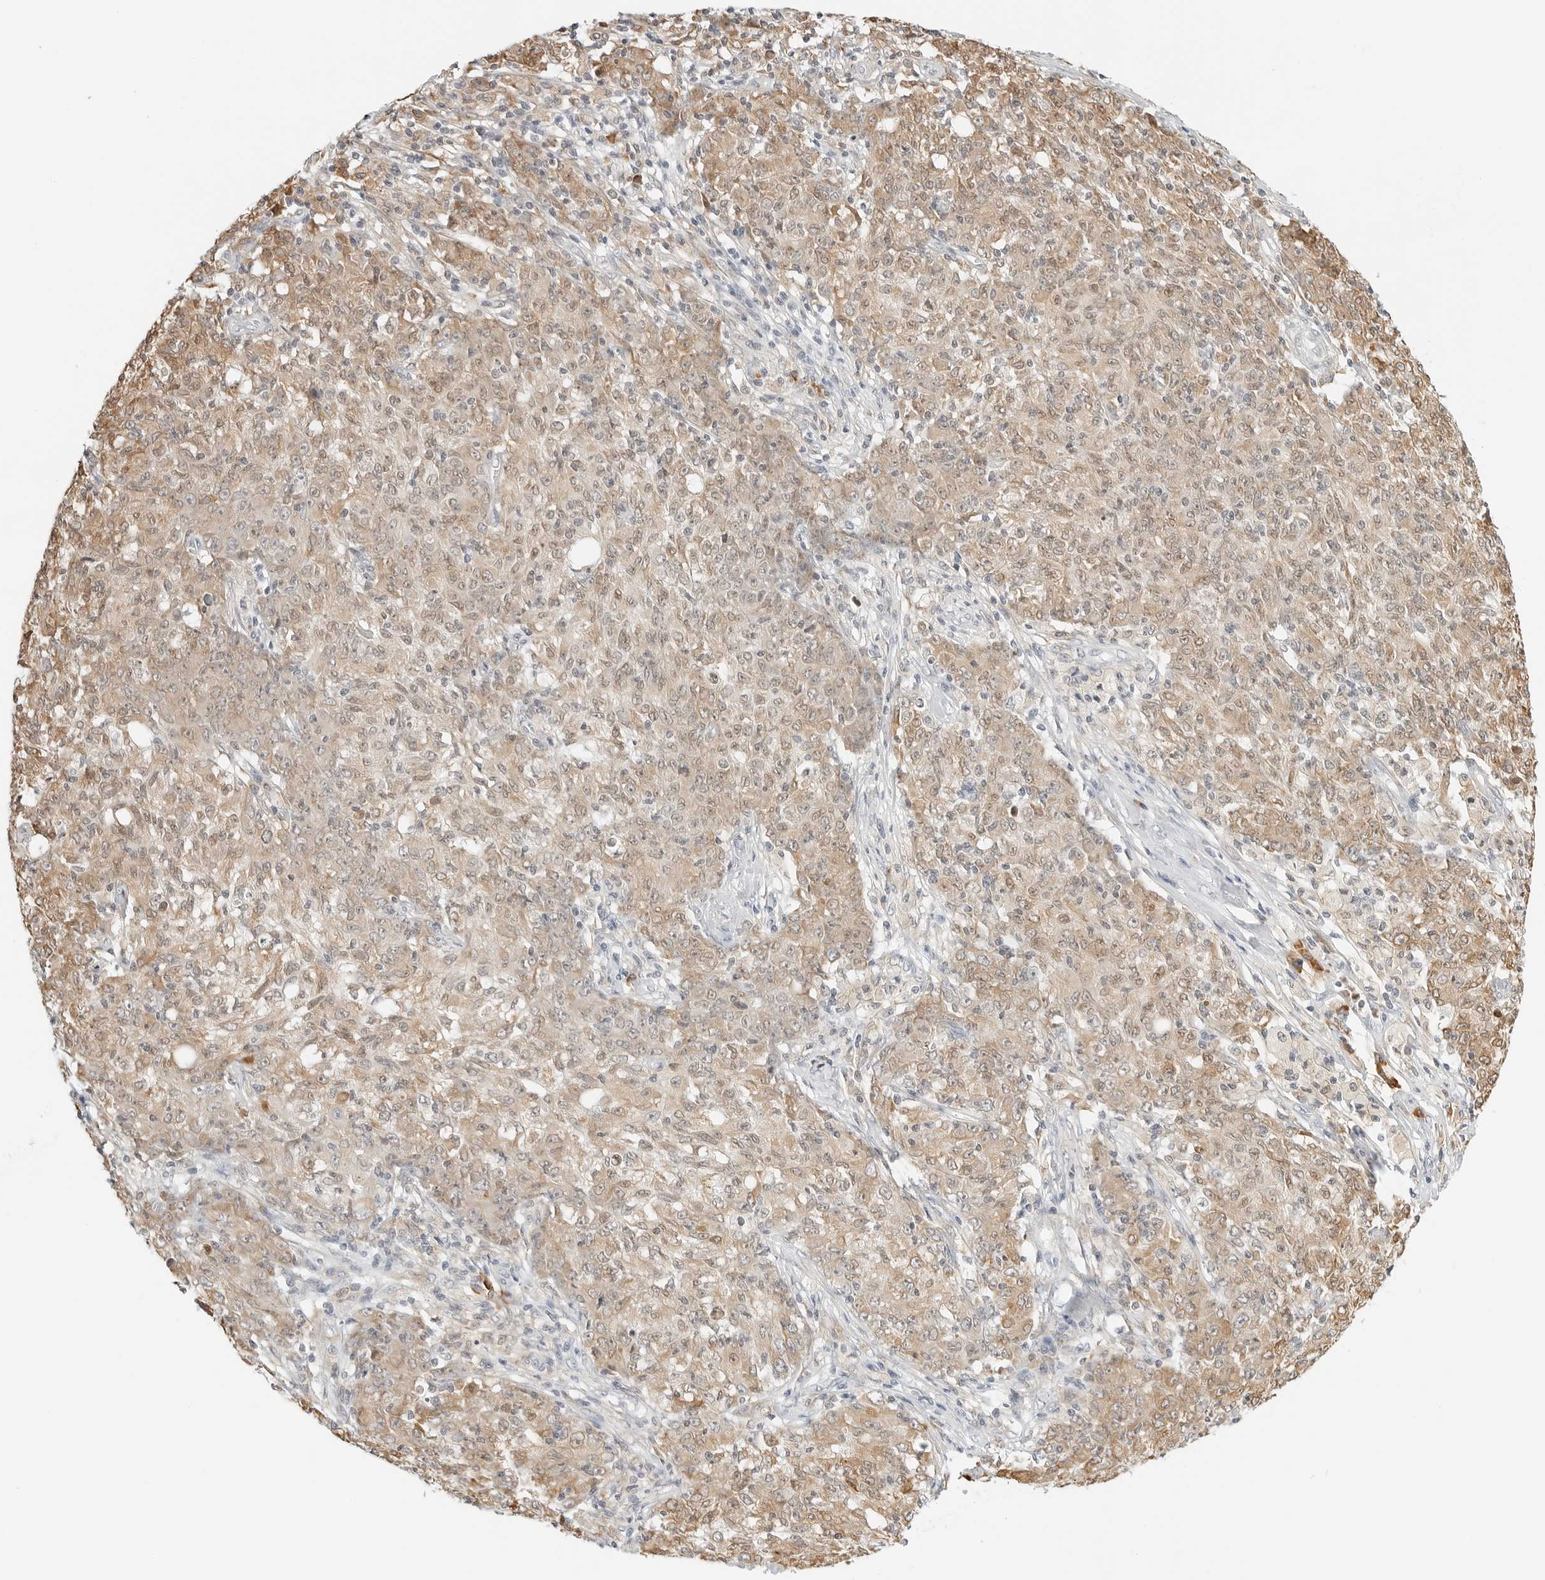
{"staining": {"intensity": "moderate", "quantity": ">75%", "location": "cytoplasmic/membranous"}, "tissue": "ovarian cancer", "cell_type": "Tumor cells", "image_type": "cancer", "snomed": [{"axis": "morphology", "description": "Carcinoma, endometroid"}, {"axis": "topography", "description": "Ovary"}], "caption": "This image shows IHC staining of ovarian endometroid carcinoma, with medium moderate cytoplasmic/membranous positivity in about >75% of tumor cells.", "gene": "THEM4", "patient": {"sex": "female", "age": 42}}